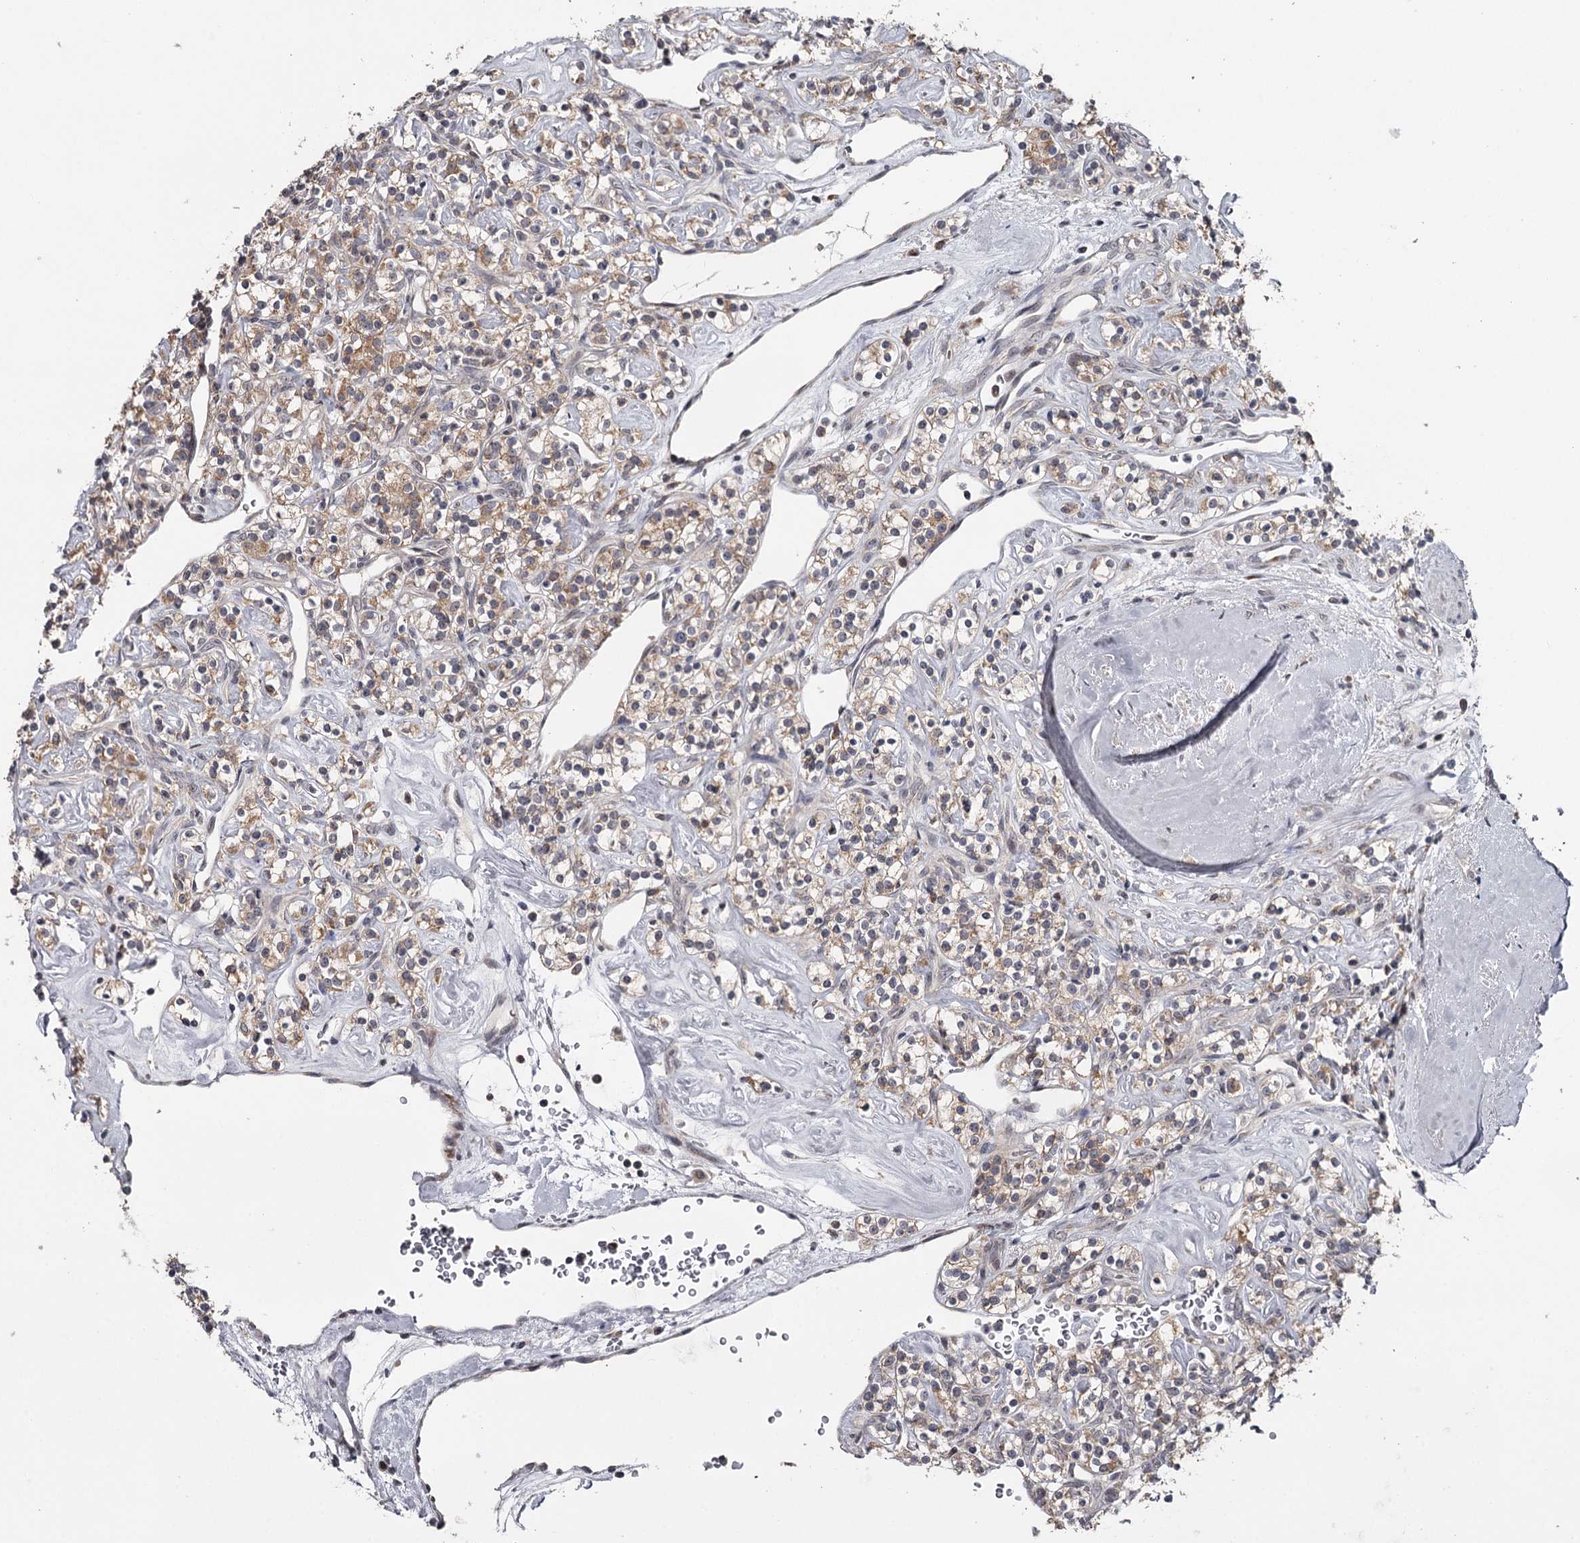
{"staining": {"intensity": "moderate", "quantity": ">75%", "location": "cytoplasmic/membranous"}, "tissue": "renal cancer", "cell_type": "Tumor cells", "image_type": "cancer", "snomed": [{"axis": "morphology", "description": "Adenocarcinoma, NOS"}, {"axis": "topography", "description": "Kidney"}], "caption": "Approximately >75% of tumor cells in human renal cancer (adenocarcinoma) show moderate cytoplasmic/membranous protein expression as visualized by brown immunohistochemical staining.", "gene": "GTSF1", "patient": {"sex": "male", "age": 77}}